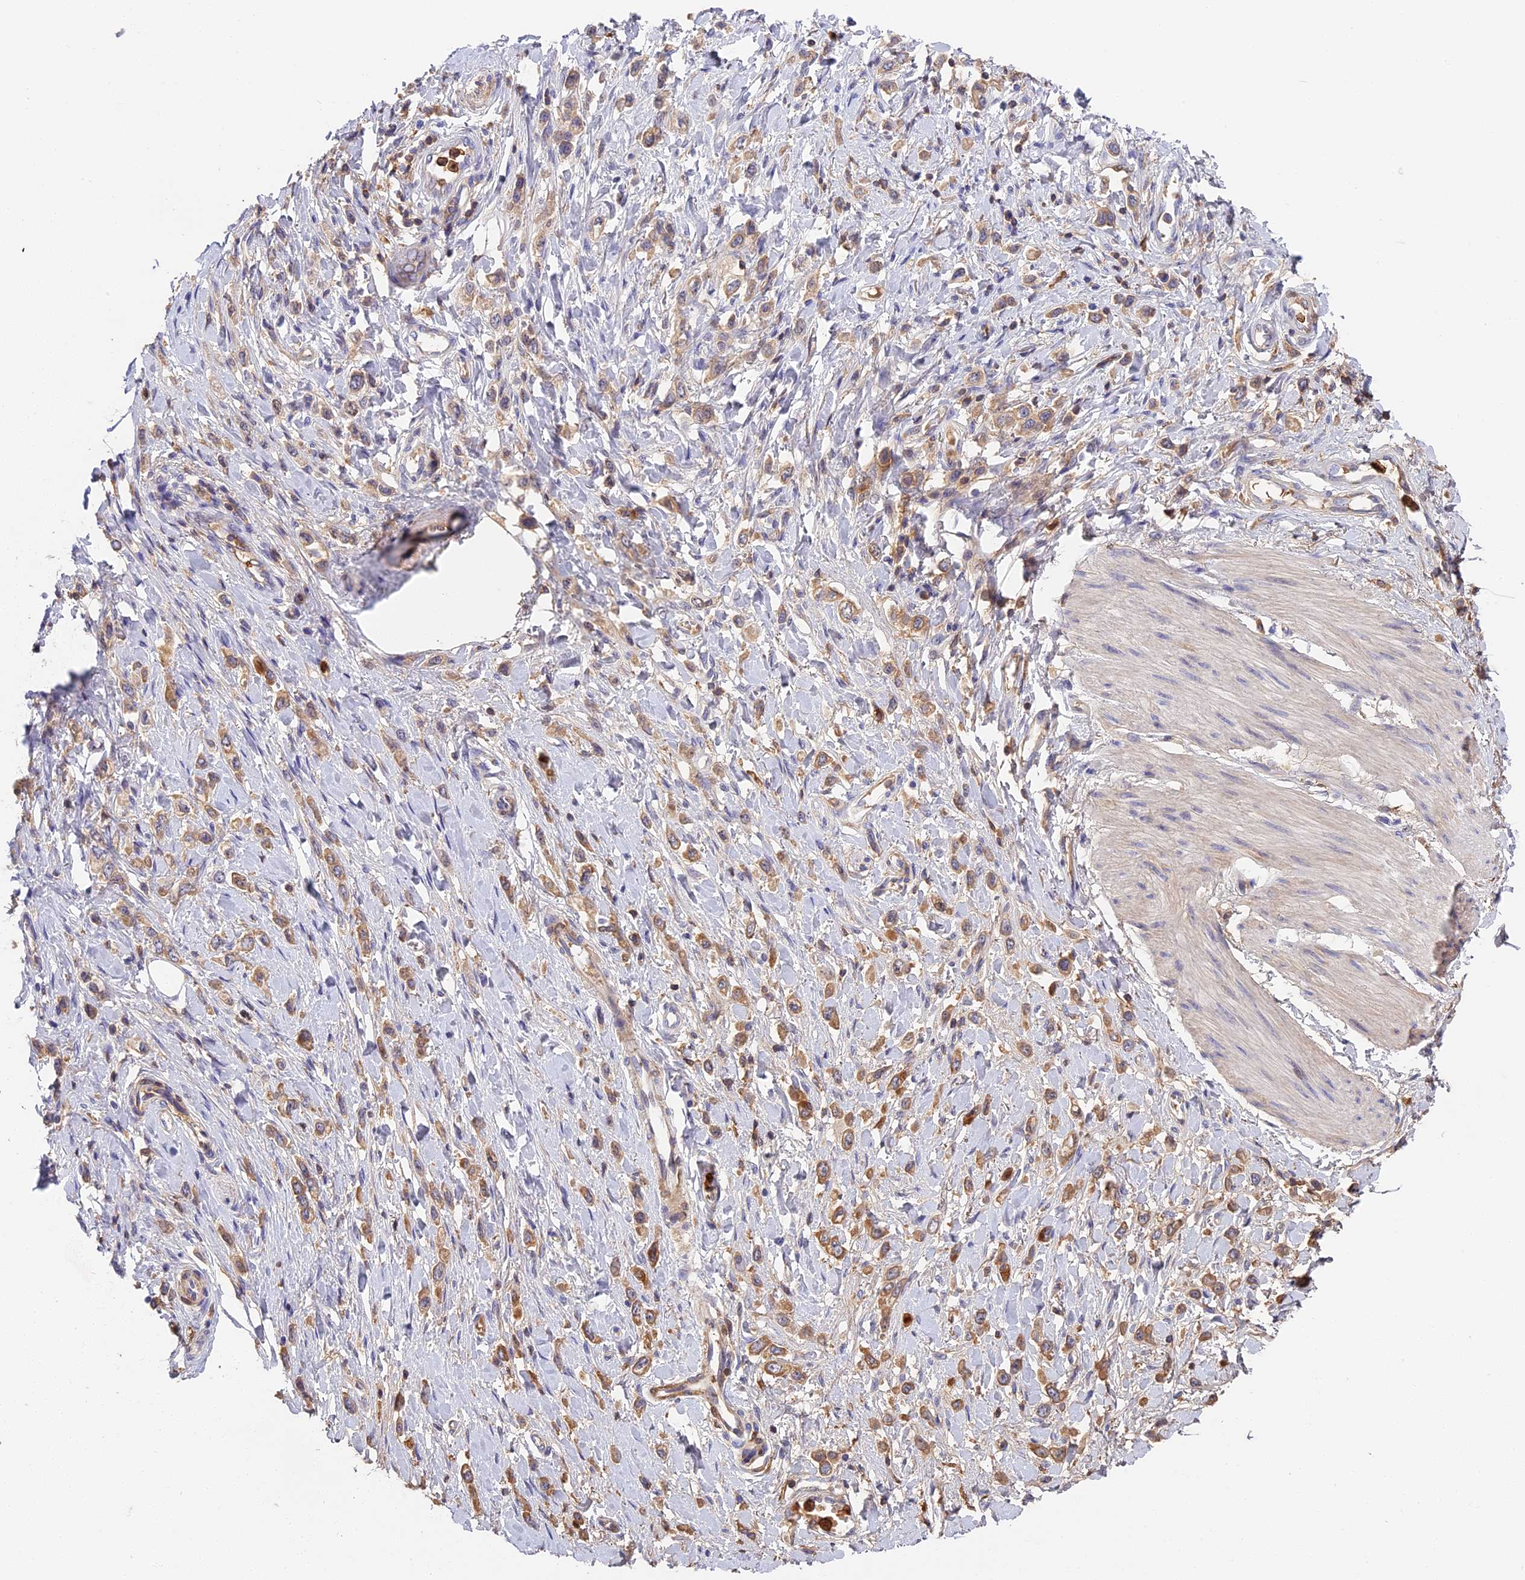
{"staining": {"intensity": "weak", "quantity": ">75%", "location": "cytoplasmic/membranous"}, "tissue": "stomach cancer", "cell_type": "Tumor cells", "image_type": "cancer", "snomed": [{"axis": "morphology", "description": "Adenocarcinoma, NOS"}, {"axis": "topography", "description": "Stomach"}], "caption": "About >75% of tumor cells in stomach adenocarcinoma display weak cytoplasmic/membranous protein expression as visualized by brown immunohistochemical staining.", "gene": "ADGRD1", "patient": {"sex": "female", "age": 65}}